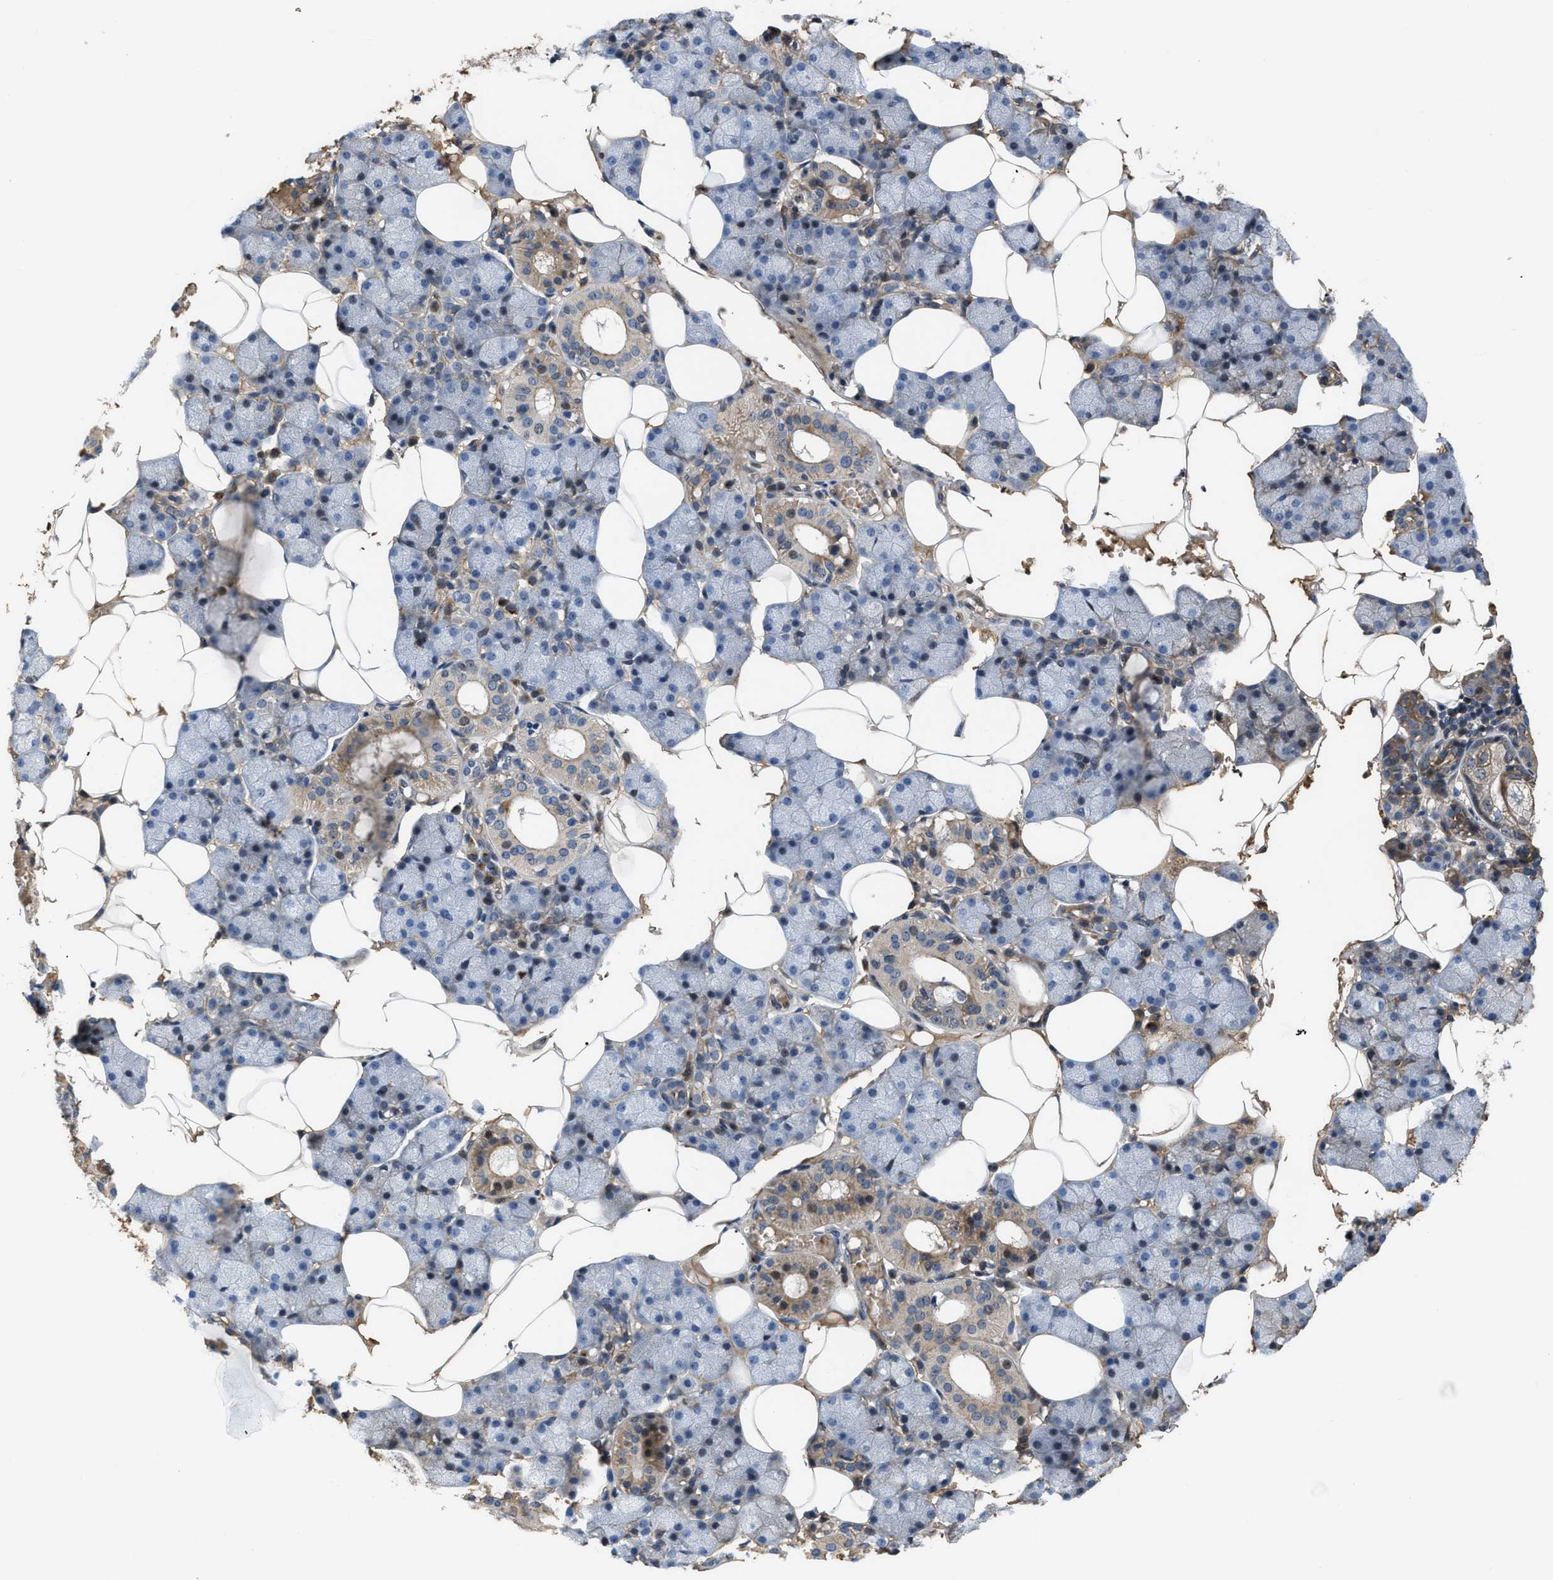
{"staining": {"intensity": "moderate", "quantity": "25%-75%", "location": "cytoplasmic/membranous"}, "tissue": "salivary gland", "cell_type": "Glandular cells", "image_type": "normal", "snomed": [{"axis": "morphology", "description": "Normal tissue, NOS"}, {"axis": "topography", "description": "Salivary gland"}], "caption": "A brown stain shows moderate cytoplasmic/membranous staining of a protein in glandular cells of normal human salivary gland.", "gene": "POLR1F", "patient": {"sex": "male", "age": 62}}